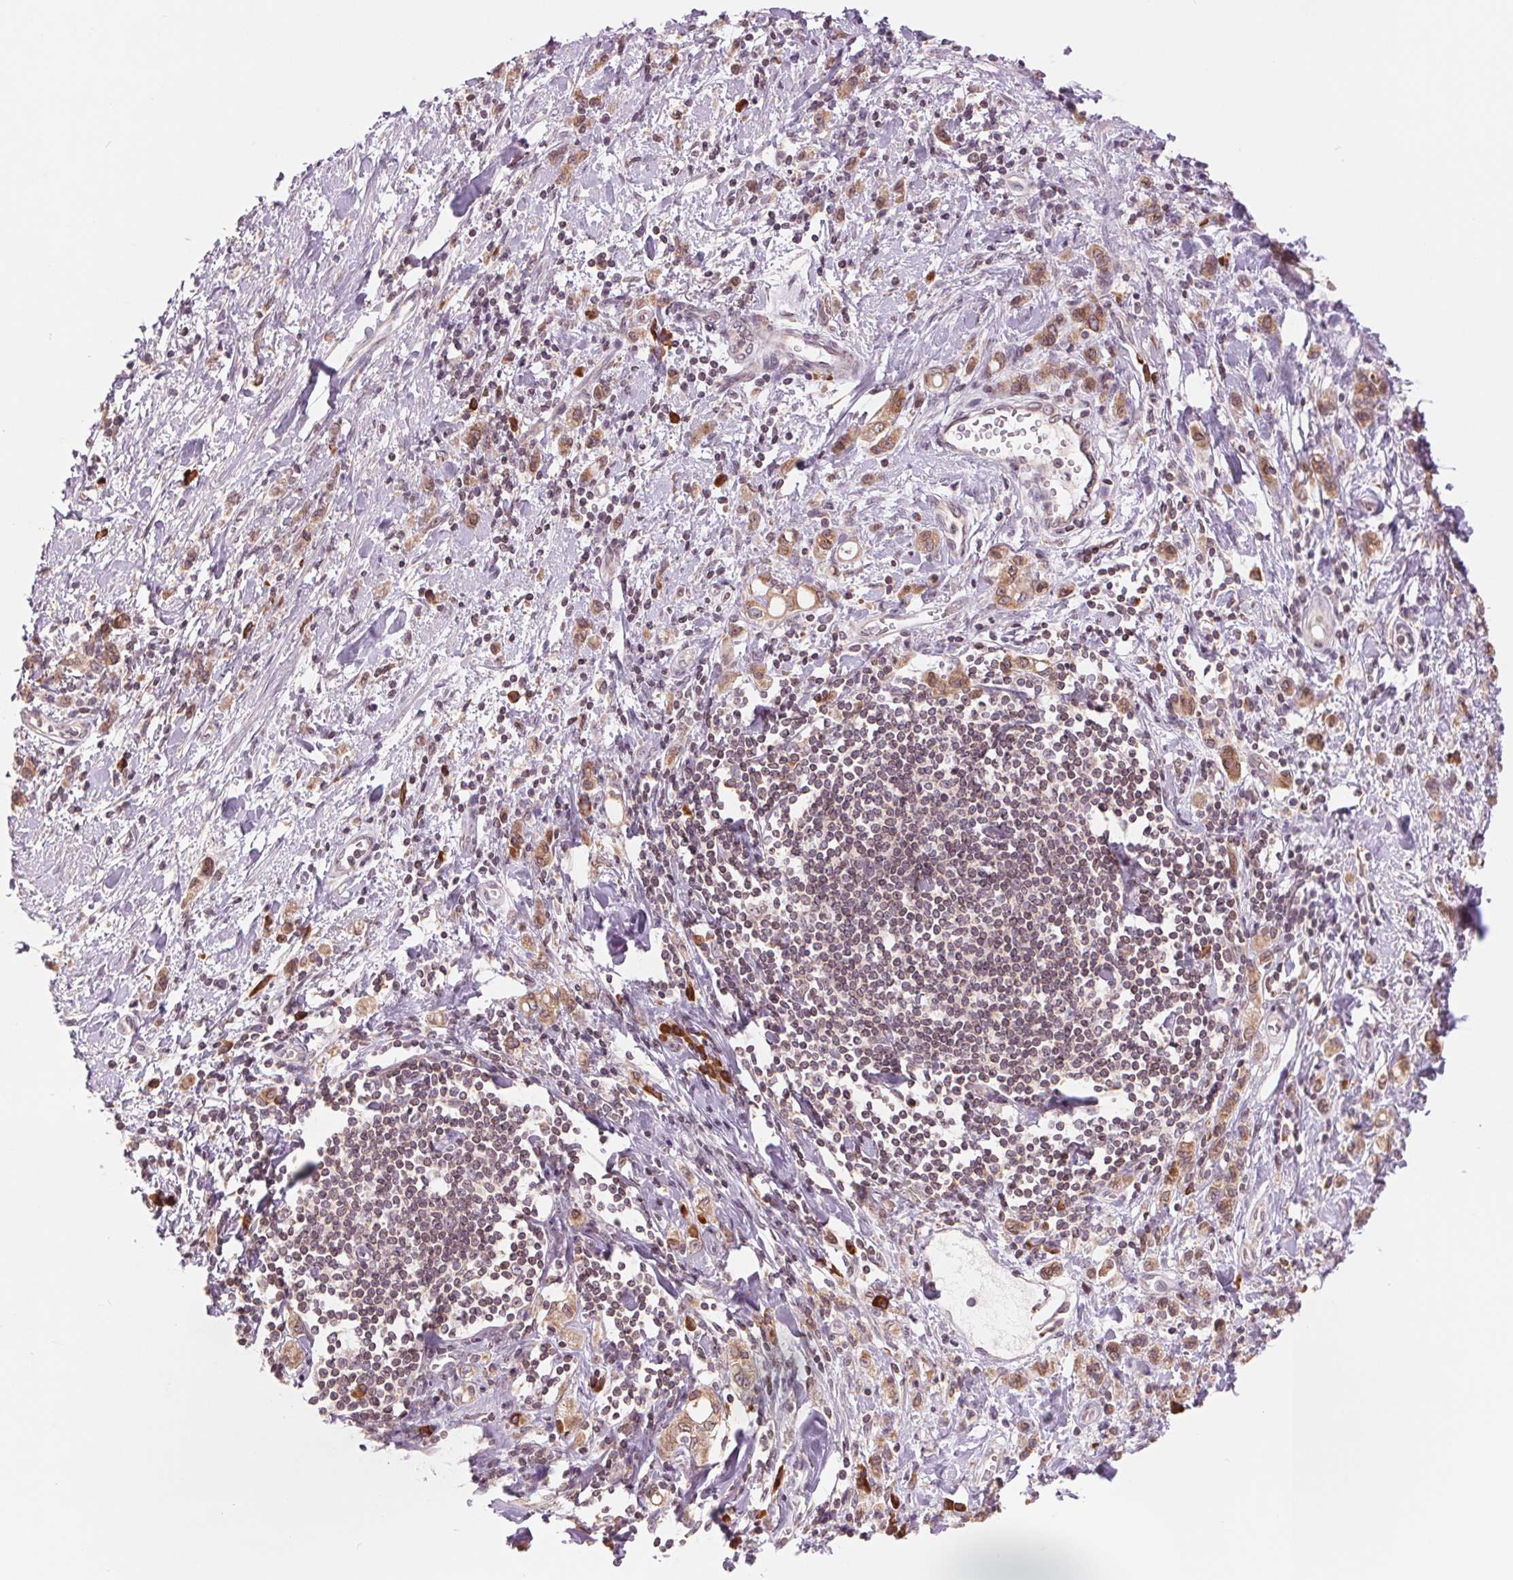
{"staining": {"intensity": "moderate", "quantity": ">75%", "location": "cytoplasmic/membranous"}, "tissue": "stomach cancer", "cell_type": "Tumor cells", "image_type": "cancer", "snomed": [{"axis": "morphology", "description": "Adenocarcinoma, NOS"}, {"axis": "topography", "description": "Stomach"}], "caption": "Immunohistochemistry micrograph of neoplastic tissue: human adenocarcinoma (stomach) stained using immunohistochemistry exhibits medium levels of moderate protein expression localized specifically in the cytoplasmic/membranous of tumor cells, appearing as a cytoplasmic/membranous brown color.", "gene": "TECR", "patient": {"sex": "male", "age": 77}}